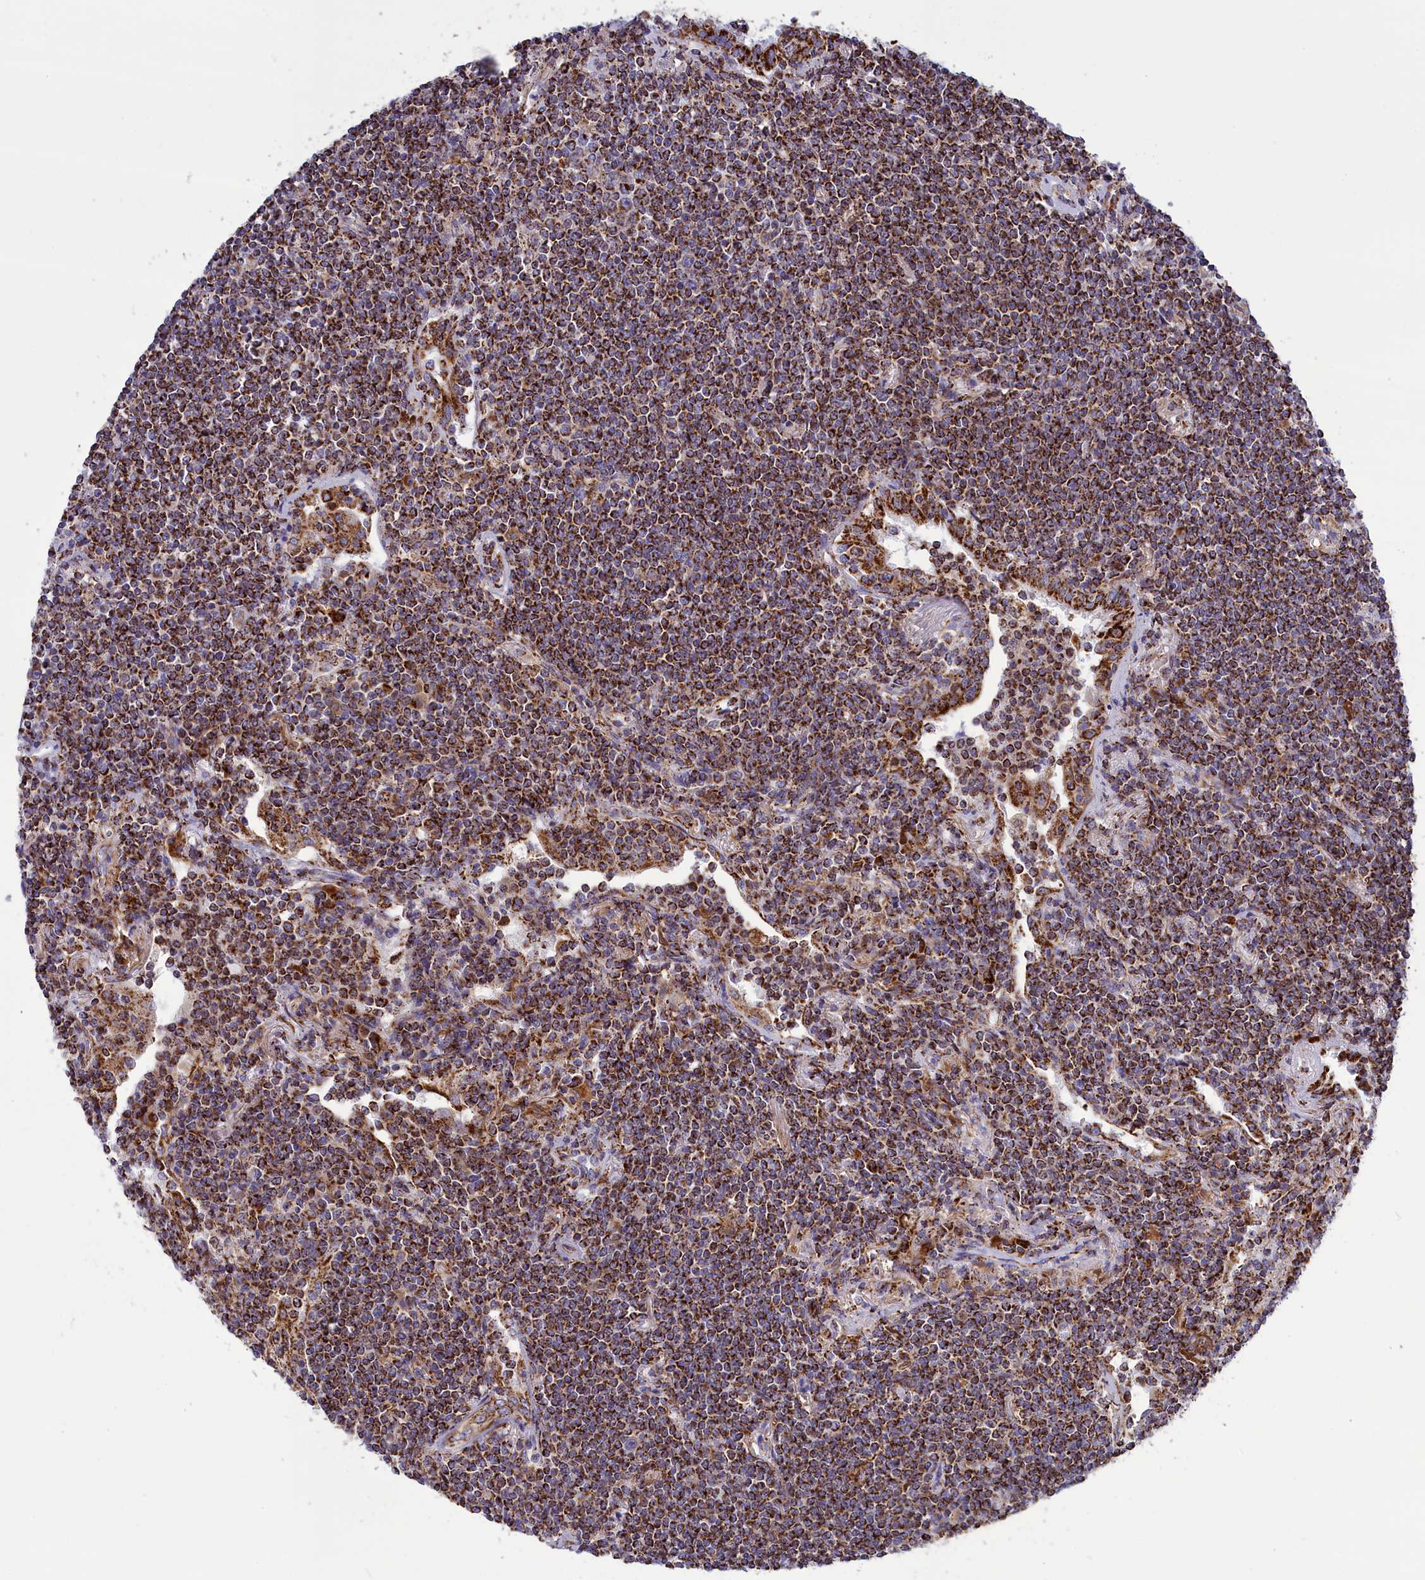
{"staining": {"intensity": "strong", "quantity": ">75%", "location": "cytoplasmic/membranous"}, "tissue": "lymphoma", "cell_type": "Tumor cells", "image_type": "cancer", "snomed": [{"axis": "morphology", "description": "Malignant lymphoma, non-Hodgkin's type, Low grade"}, {"axis": "topography", "description": "Lung"}], "caption": "The histopathology image shows staining of lymphoma, revealing strong cytoplasmic/membranous protein positivity (brown color) within tumor cells. (IHC, brightfield microscopy, high magnification).", "gene": "ISOC2", "patient": {"sex": "female", "age": 71}}